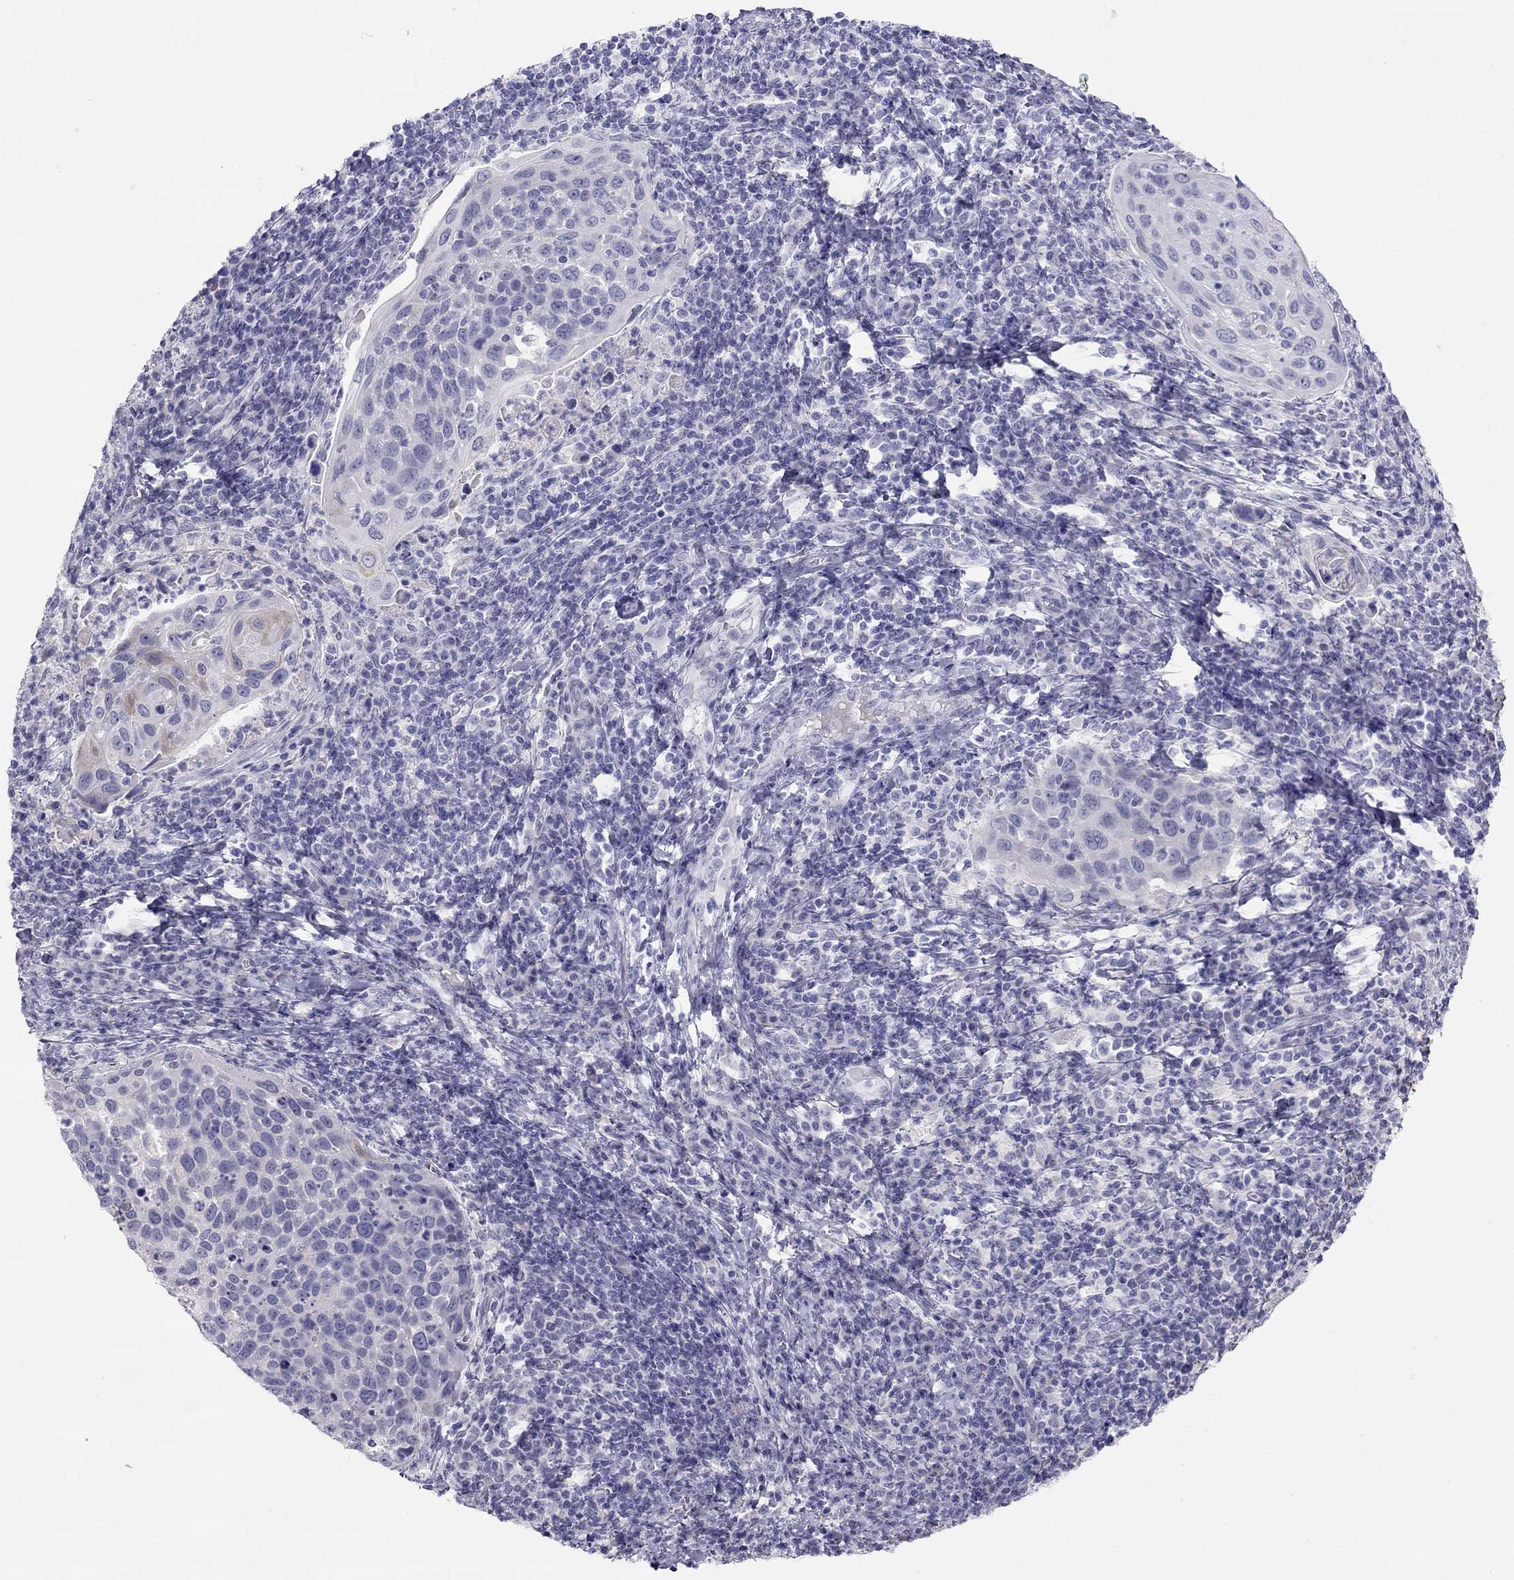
{"staining": {"intensity": "negative", "quantity": "none", "location": "none"}, "tissue": "cervical cancer", "cell_type": "Tumor cells", "image_type": "cancer", "snomed": [{"axis": "morphology", "description": "Squamous cell carcinoma, NOS"}, {"axis": "topography", "description": "Cervix"}], "caption": "Cervical cancer (squamous cell carcinoma) stained for a protein using IHC reveals no expression tumor cells.", "gene": "KCNV2", "patient": {"sex": "female", "age": 54}}